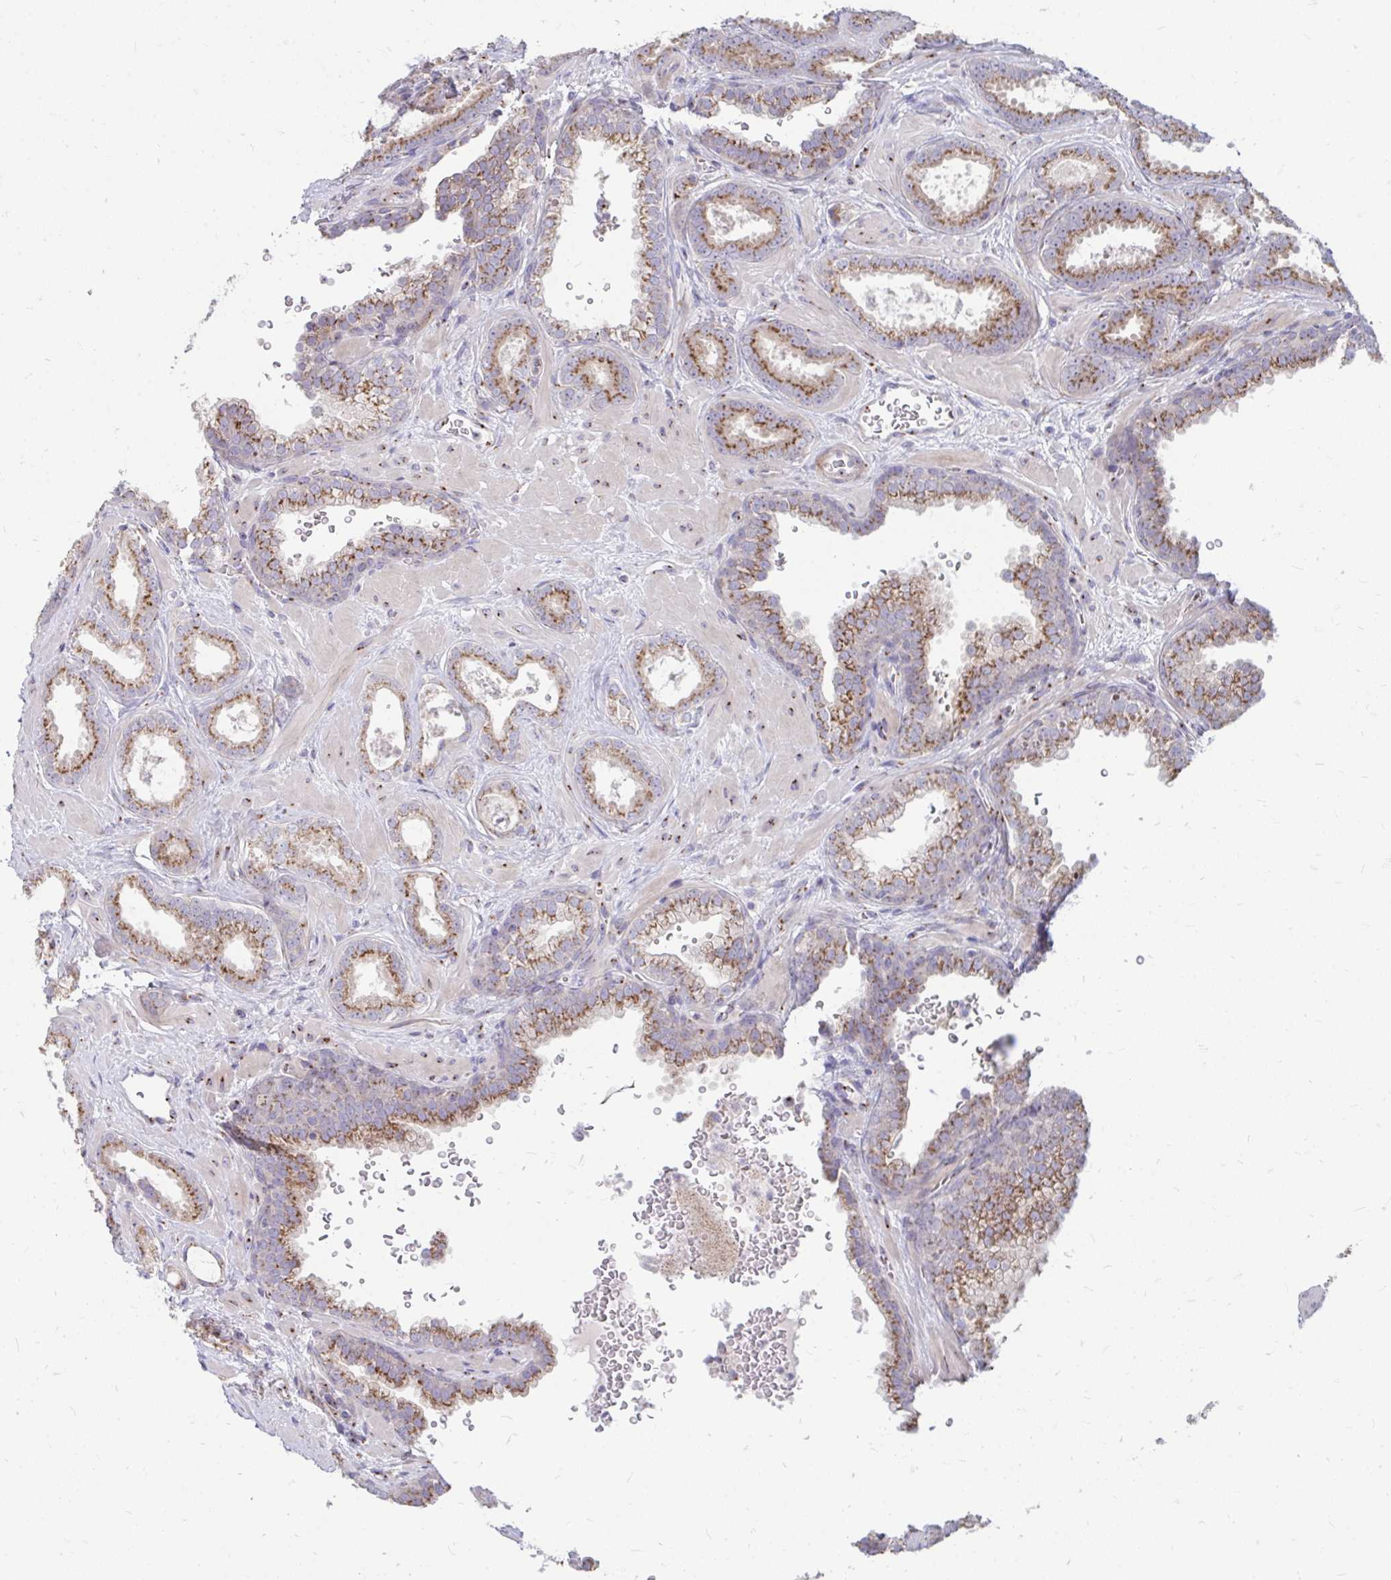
{"staining": {"intensity": "moderate", "quantity": ">75%", "location": "cytoplasmic/membranous"}, "tissue": "prostate cancer", "cell_type": "Tumor cells", "image_type": "cancer", "snomed": [{"axis": "morphology", "description": "Adenocarcinoma, High grade"}, {"axis": "topography", "description": "Prostate"}], "caption": "Human prostate adenocarcinoma (high-grade) stained for a protein (brown) demonstrates moderate cytoplasmic/membranous positive staining in approximately >75% of tumor cells.", "gene": "RAB6B", "patient": {"sex": "male", "age": 58}}